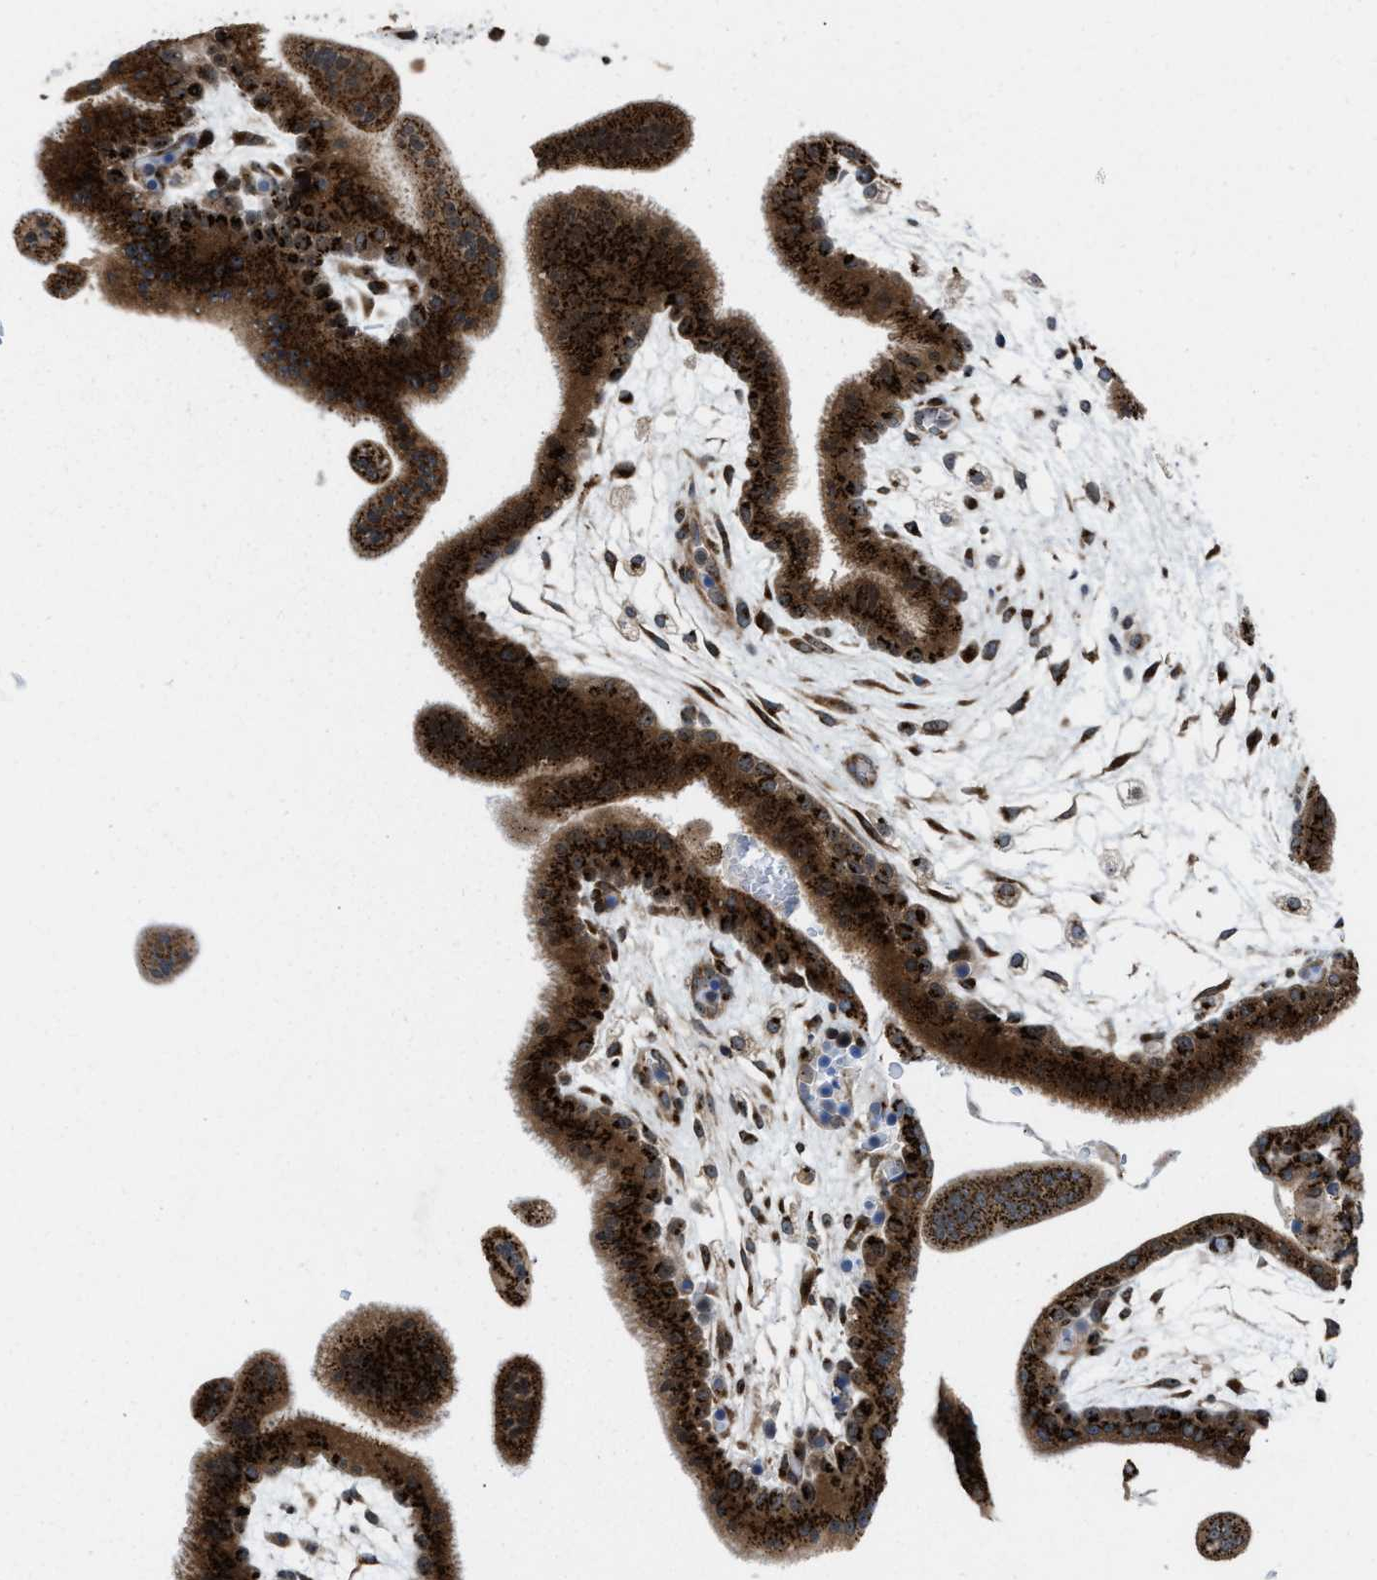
{"staining": {"intensity": "strong", "quantity": ">75%", "location": "cytoplasmic/membranous,nuclear"}, "tissue": "placenta", "cell_type": "Decidual cells", "image_type": "normal", "snomed": [{"axis": "morphology", "description": "Normal tissue, NOS"}, {"axis": "topography", "description": "Placenta"}], "caption": "Immunohistochemical staining of unremarkable placenta demonstrates strong cytoplasmic/membranous,nuclear protein staining in approximately >75% of decidual cells.", "gene": "SLC38A10", "patient": {"sex": "female", "age": 35}}